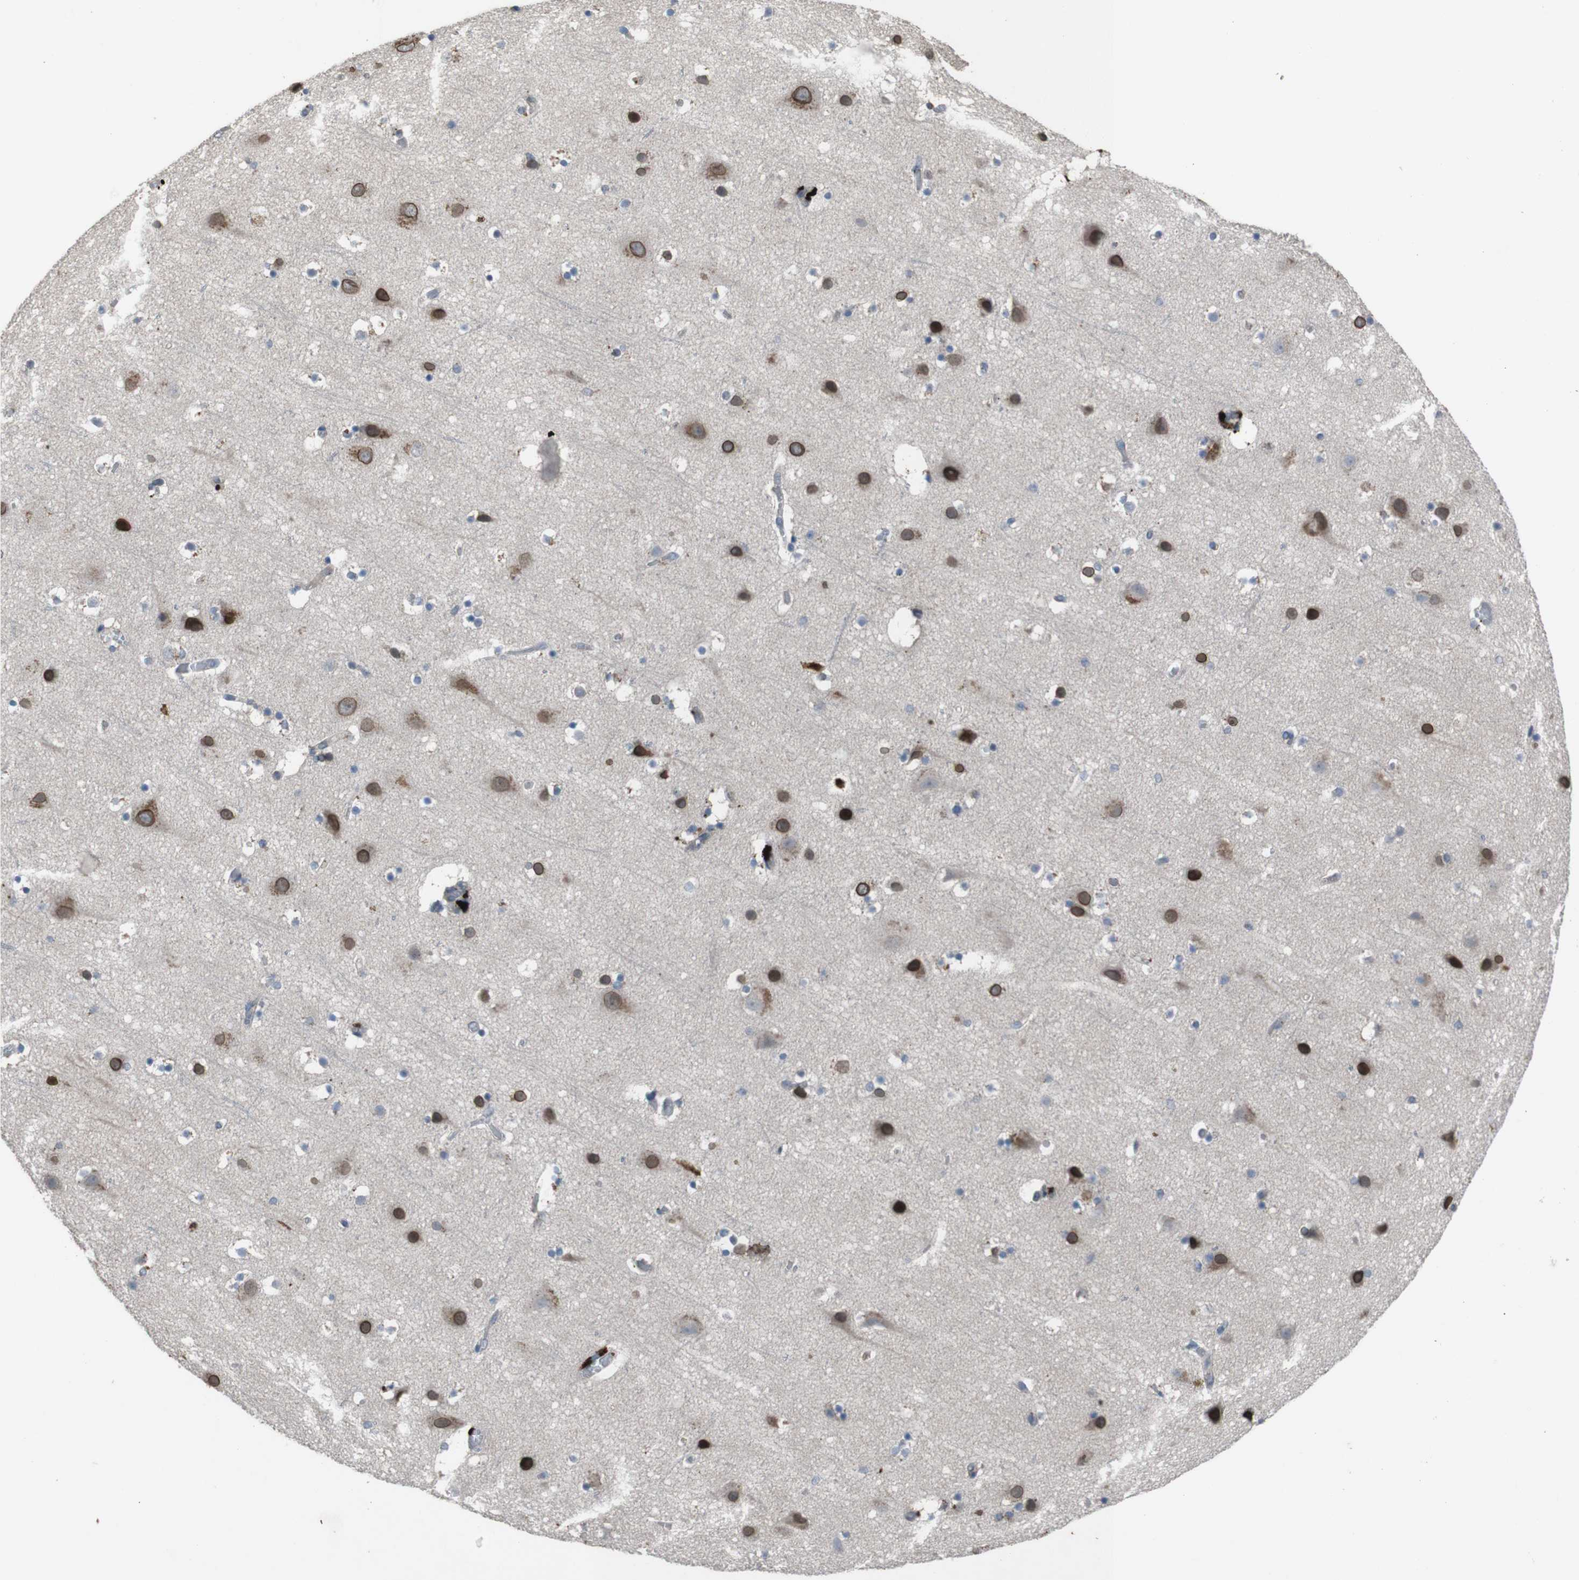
{"staining": {"intensity": "moderate", "quantity": "25%-75%", "location": "cytoplasmic/membranous"}, "tissue": "cerebral cortex", "cell_type": "Endothelial cells", "image_type": "normal", "snomed": [{"axis": "morphology", "description": "Normal tissue, NOS"}, {"axis": "topography", "description": "Cerebral cortex"}], "caption": "Cerebral cortex stained for a protein (brown) exhibits moderate cytoplasmic/membranous positive staining in about 25%-75% of endothelial cells.", "gene": "EFNA5", "patient": {"sex": "male", "age": 45}}